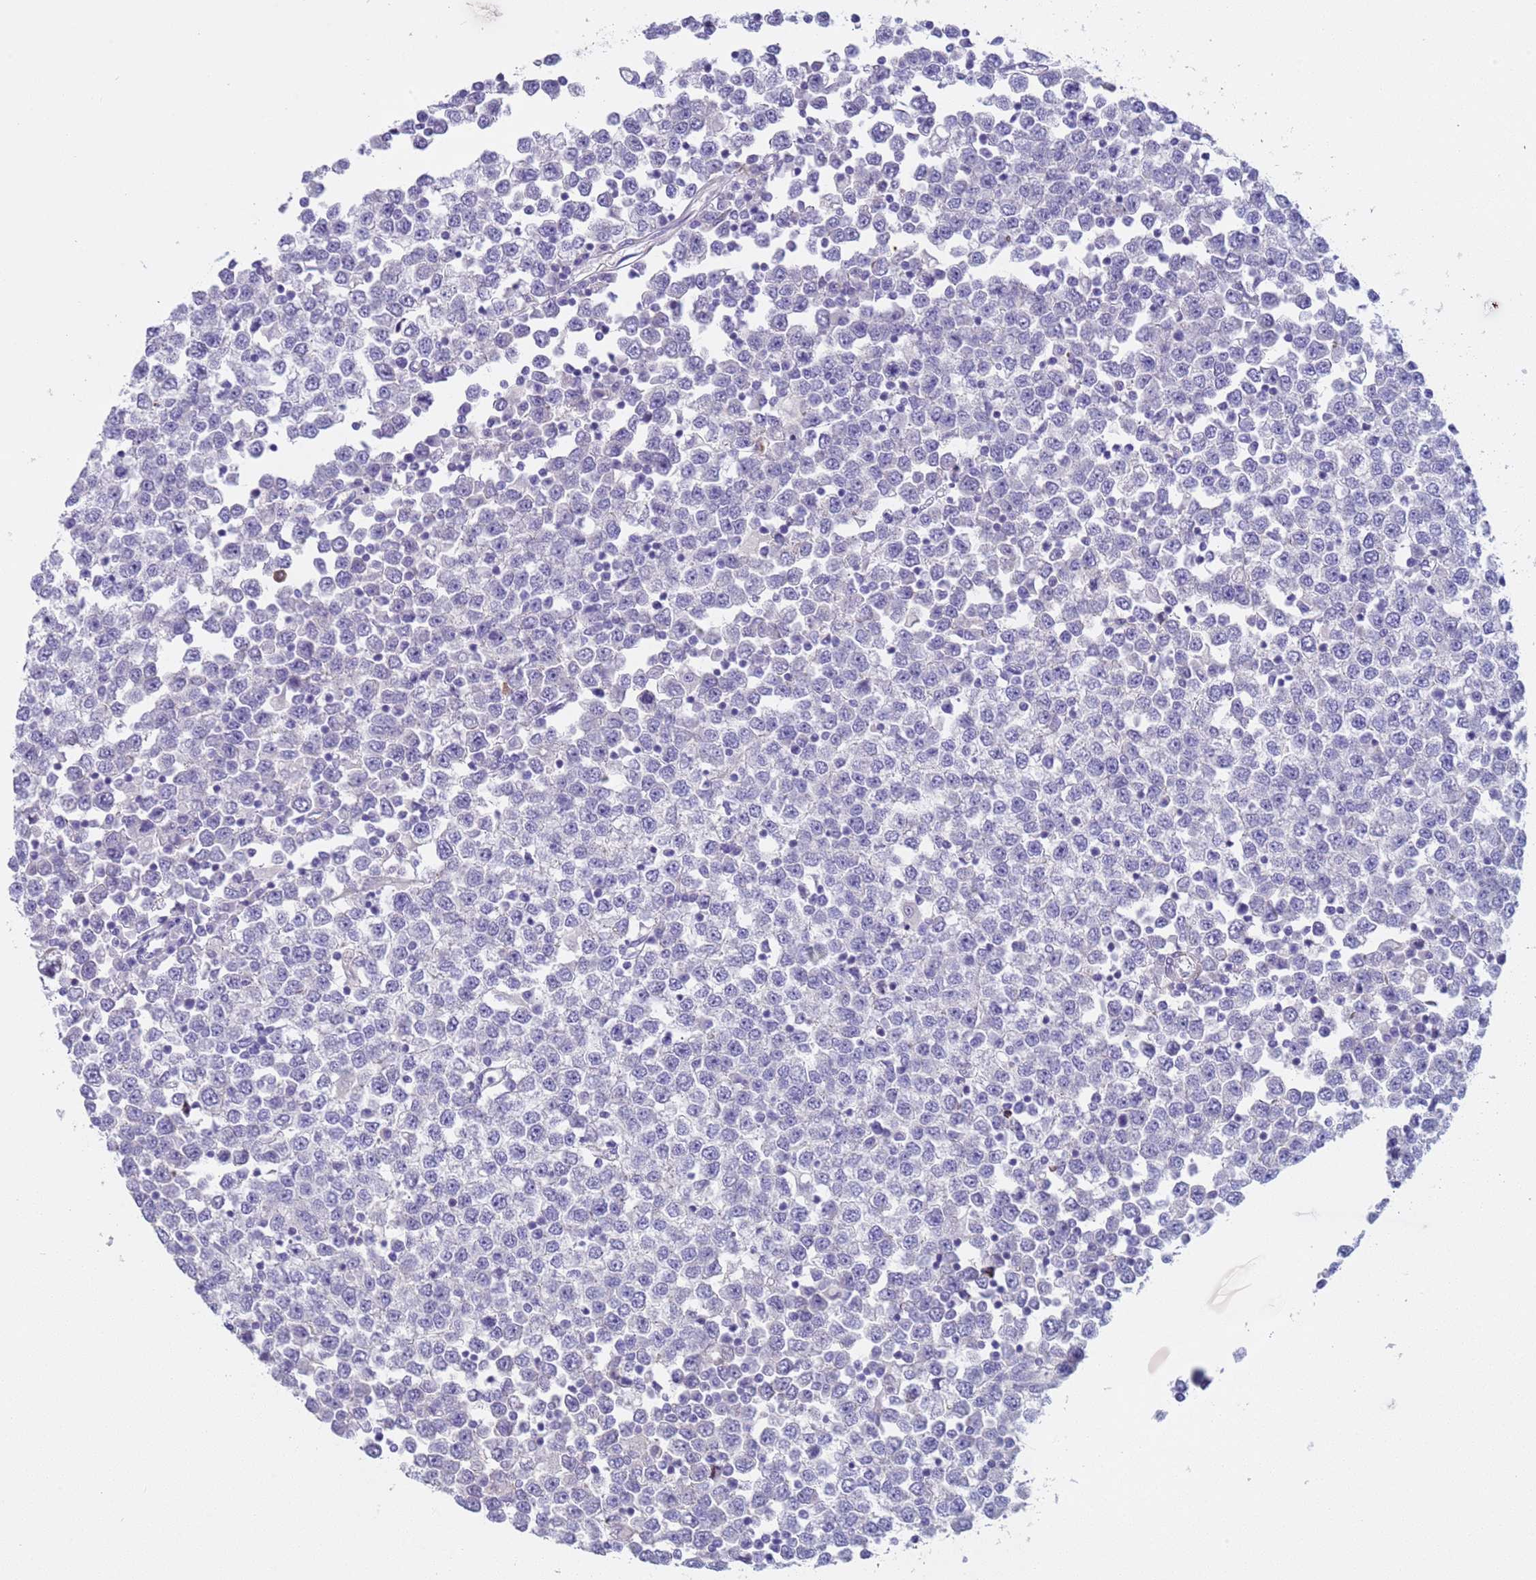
{"staining": {"intensity": "negative", "quantity": "none", "location": "none"}, "tissue": "testis cancer", "cell_type": "Tumor cells", "image_type": "cancer", "snomed": [{"axis": "morphology", "description": "Seminoma, NOS"}, {"axis": "topography", "description": "Testis"}], "caption": "Immunohistochemical staining of human testis cancer exhibits no significant positivity in tumor cells. (DAB (3,3'-diaminobenzidine) immunohistochemistry (IHC) with hematoxylin counter stain).", "gene": "KBTBD3", "patient": {"sex": "male", "age": 65}}